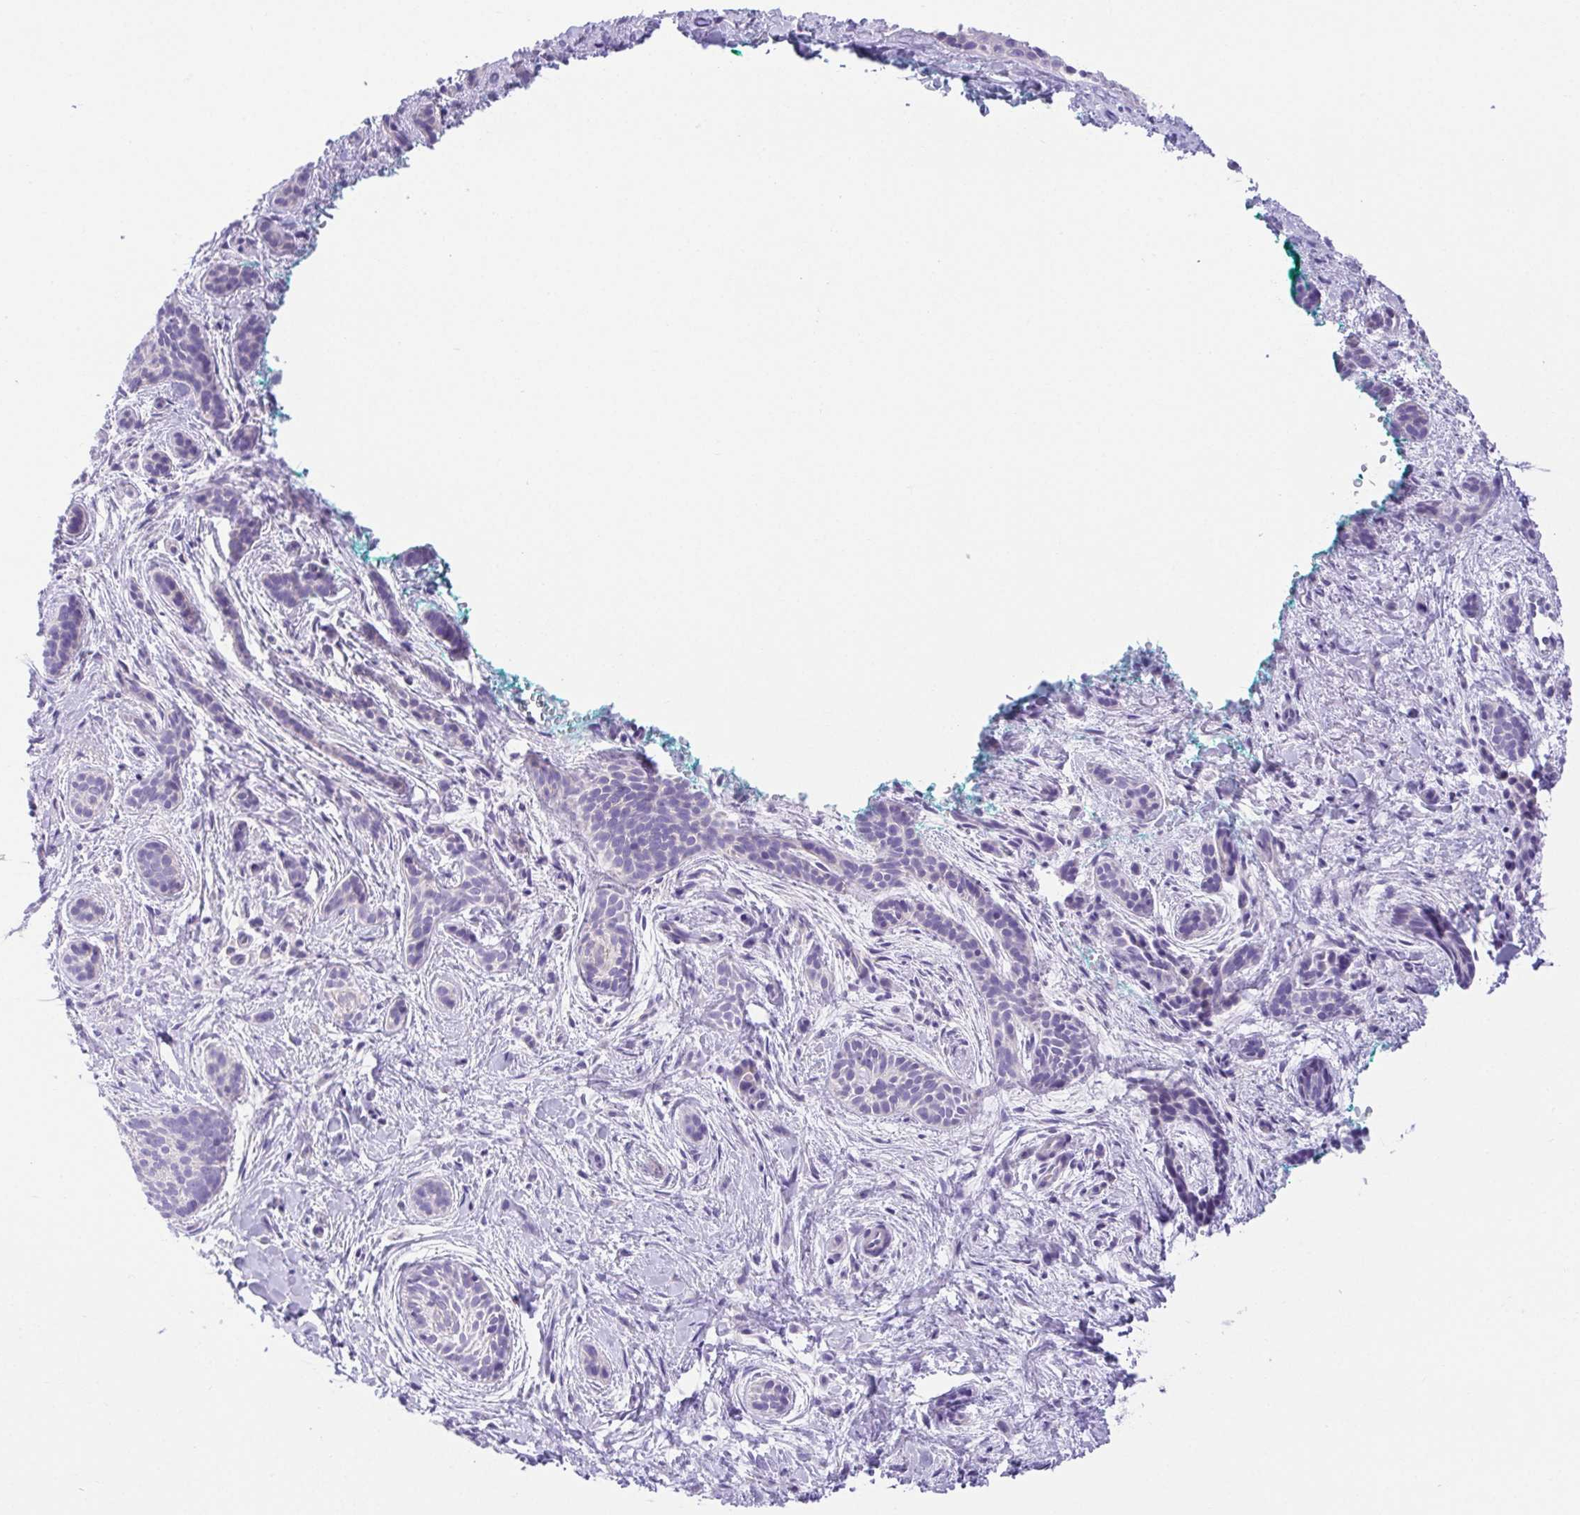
{"staining": {"intensity": "negative", "quantity": "none", "location": "none"}, "tissue": "skin cancer", "cell_type": "Tumor cells", "image_type": "cancer", "snomed": [{"axis": "morphology", "description": "Basal cell carcinoma"}, {"axis": "topography", "description": "Skin"}], "caption": "DAB (3,3'-diaminobenzidine) immunohistochemical staining of human skin basal cell carcinoma shows no significant positivity in tumor cells.", "gene": "LUZP4", "patient": {"sex": "male", "age": 63}}